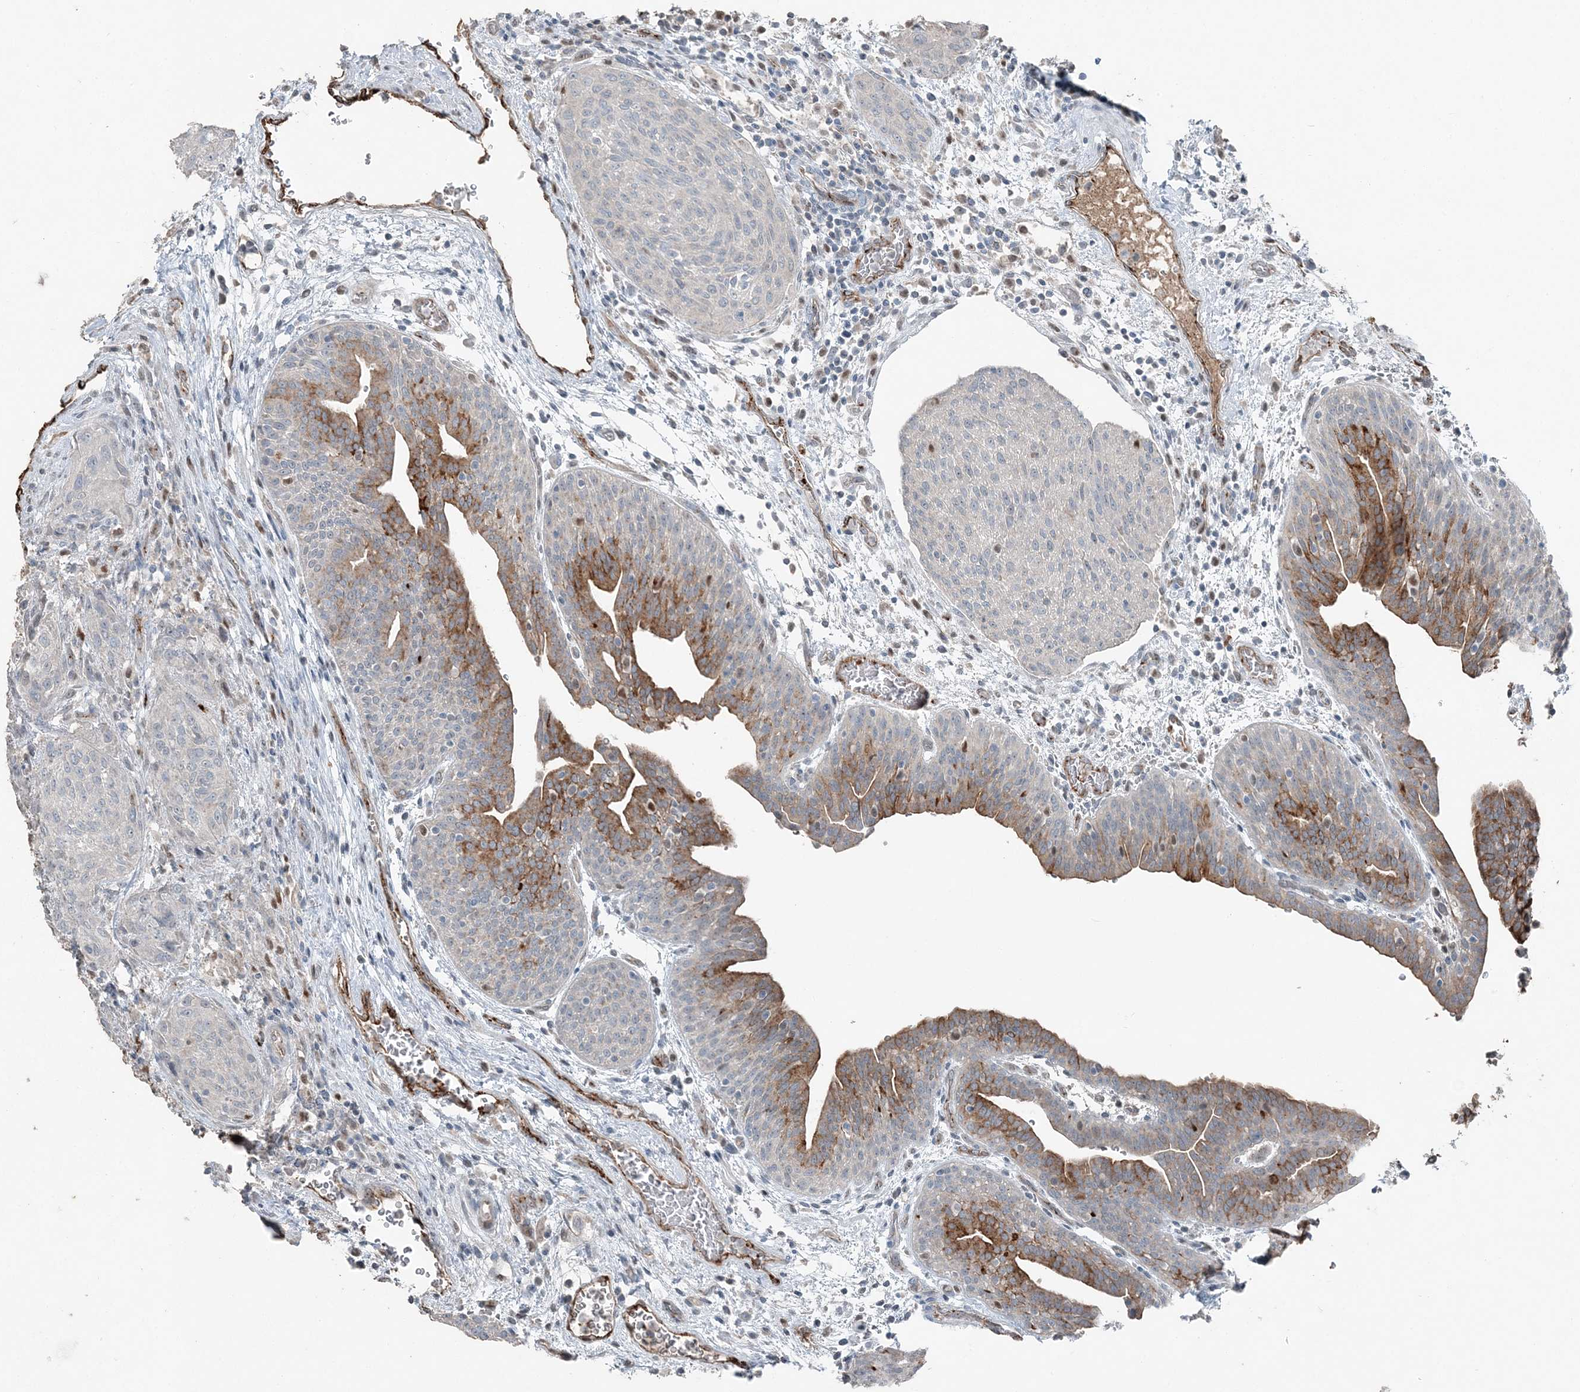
{"staining": {"intensity": "negative", "quantity": "none", "location": "none"}, "tissue": "urothelial cancer", "cell_type": "Tumor cells", "image_type": "cancer", "snomed": [{"axis": "morphology", "description": "Urothelial carcinoma, High grade"}, {"axis": "topography", "description": "Urinary bladder"}], "caption": "IHC image of neoplastic tissue: urothelial cancer stained with DAB (3,3'-diaminobenzidine) demonstrates no significant protein positivity in tumor cells.", "gene": "ELOVL7", "patient": {"sex": "male", "age": 35}}